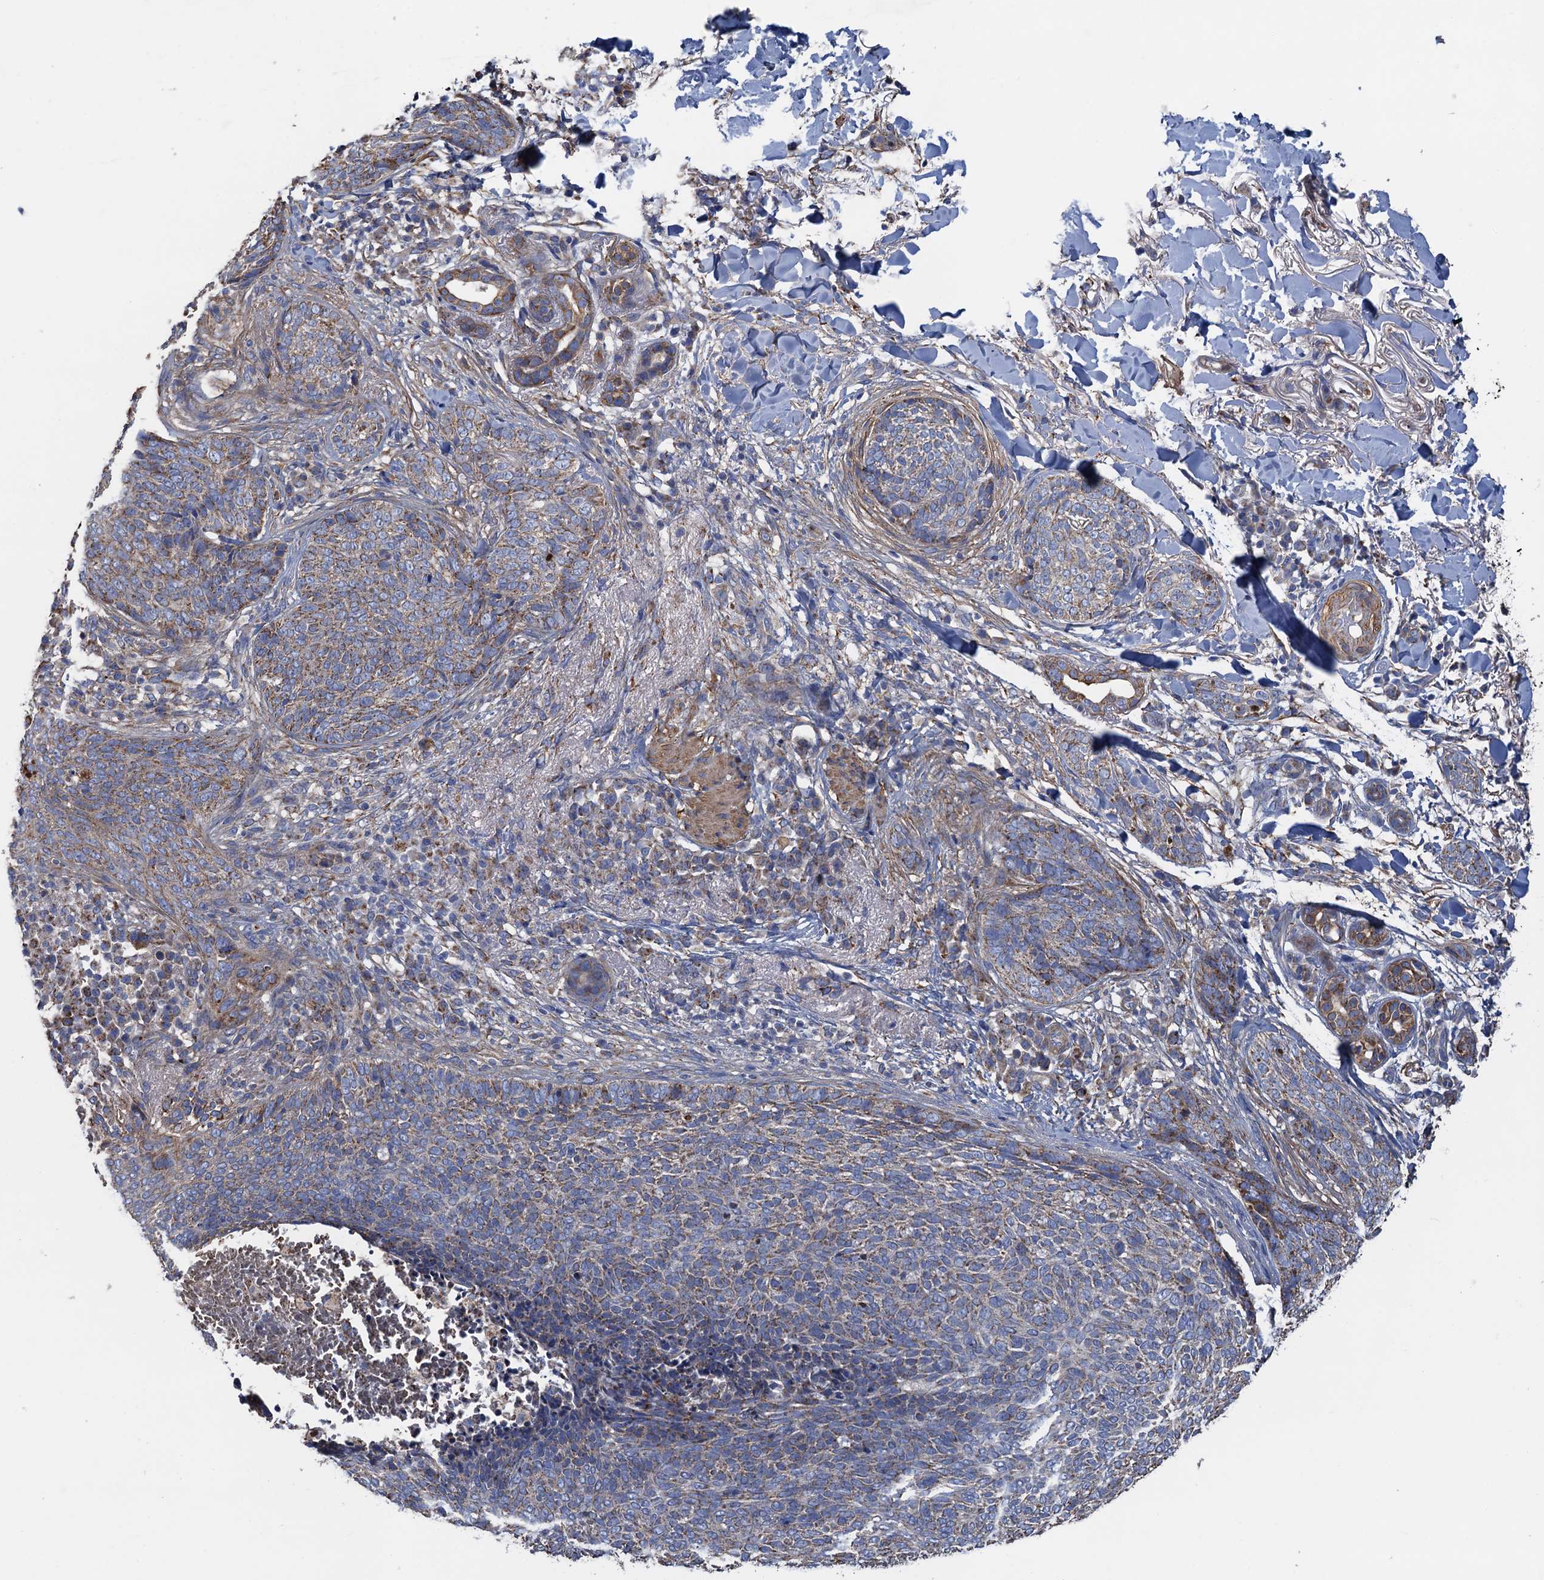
{"staining": {"intensity": "weak", "quantity": "25%-75%", "location": "cytoplasmic/membranous"}, "tissue": "skin cancer", "cell_type": "Tumor cells", "image_type": "cancer", "snomed": [{"axis": "morphology", "description": "Basal cell carcinoma"}, {"axis": "topography", "description": "Skin"}], "caption": "The photomicrograph reveals a brown stain indicating the presence of a protein in the cytoplasmic/membranous of tumor cells in skin basal cell carcinoma.", "gene": "GCSH", "patient": {"sex": "male", "age": 85}}